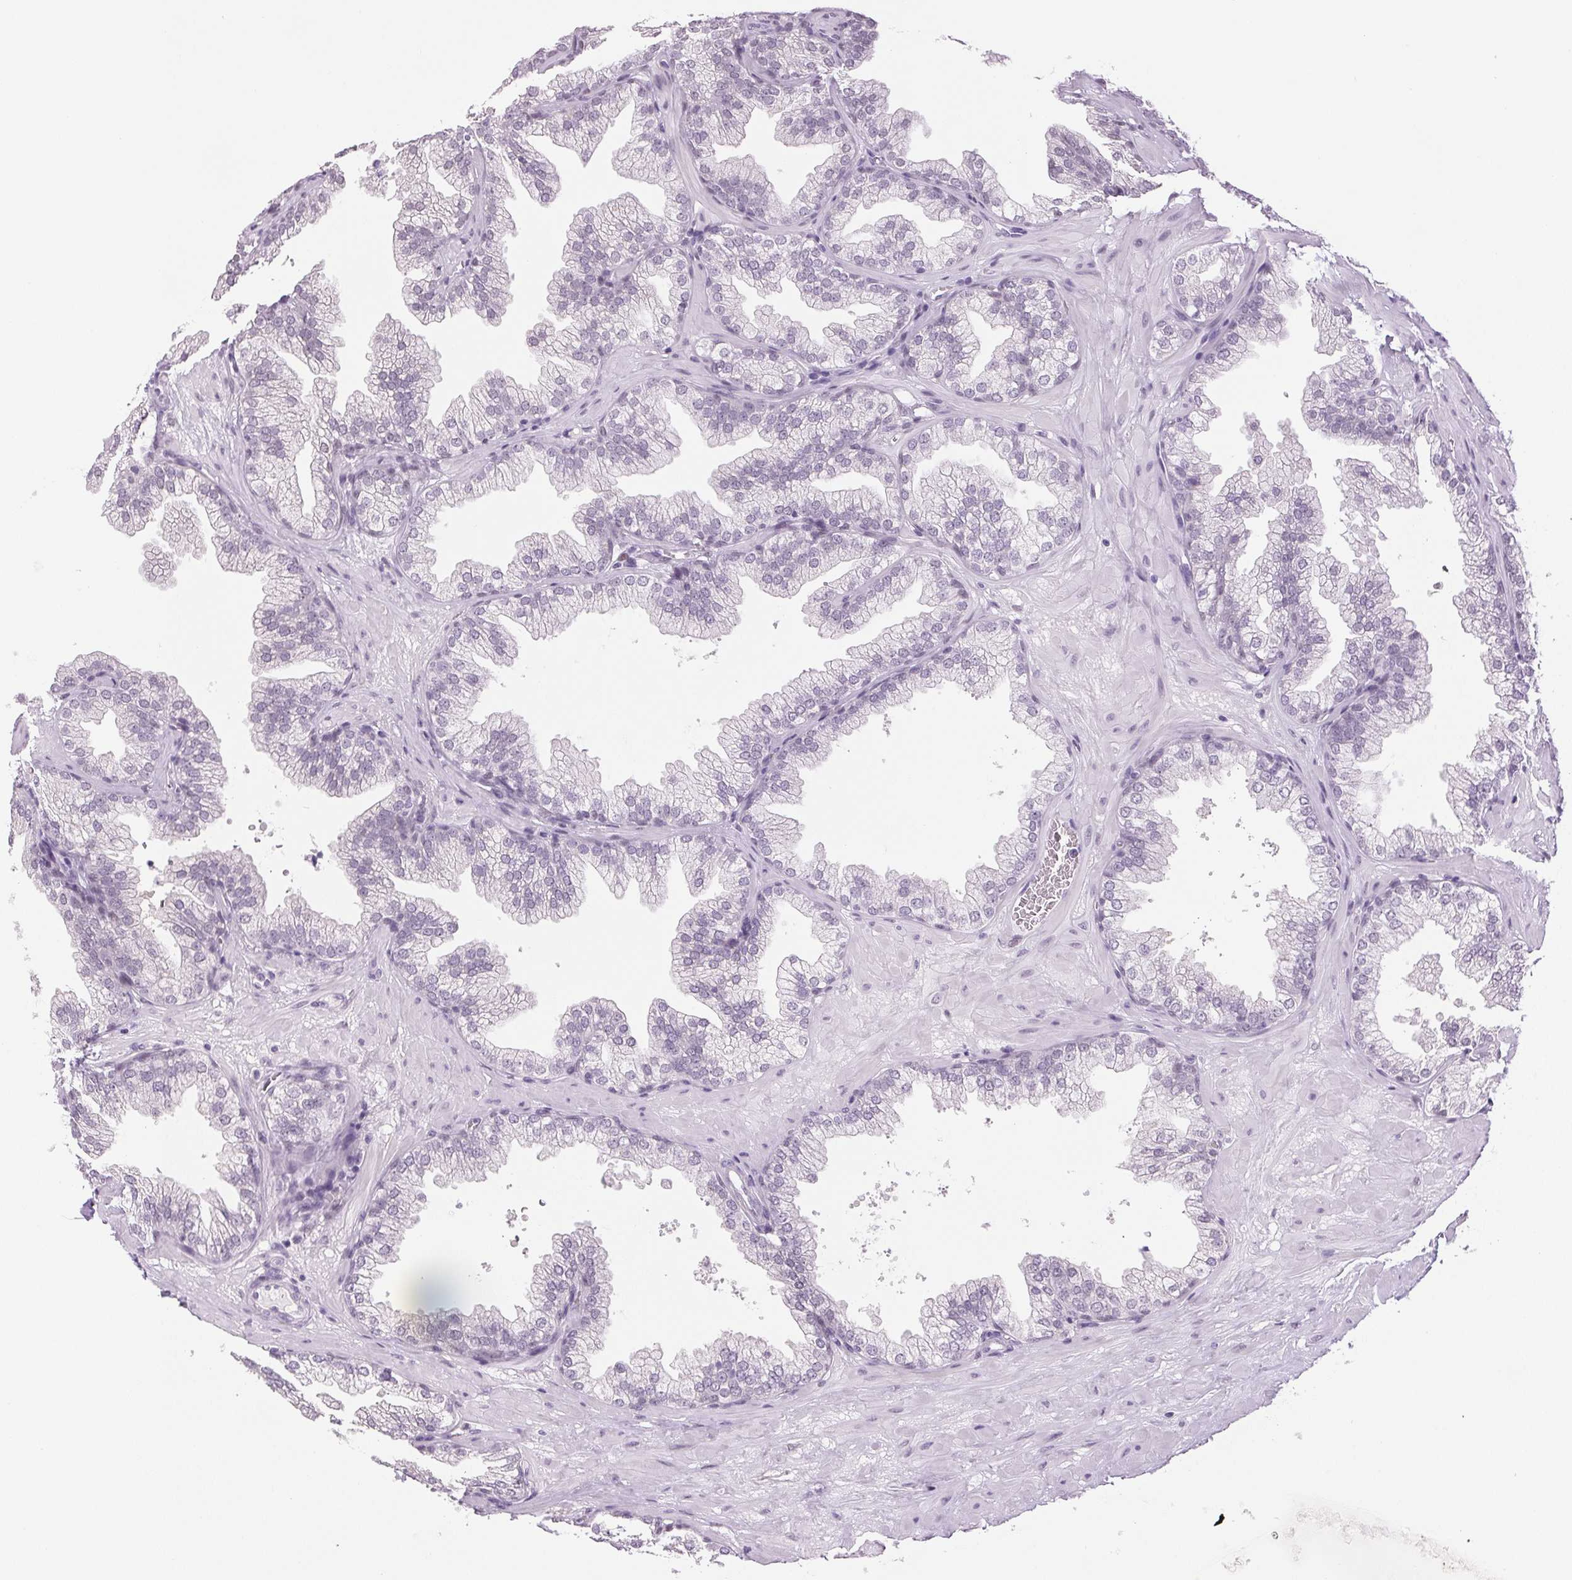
{"staining": {"intensity": "weak", "quantity": "<25%", "location": "nuclear"}, "tissue": "prostate", "cell_type": "Glandular cells", "image_type": "normal", "snomed": [{"axis": "morphology", "description": "Normal tissue, NOS"}, {"axis": "topography", "description": "Prostate"}], "caption": "This is an immunohistochemistry micrograph of benign prostate. There is no positivity in glandular cells.", "gene": "DNAJC6", "patient": {"sex": "male", "age": 37}}